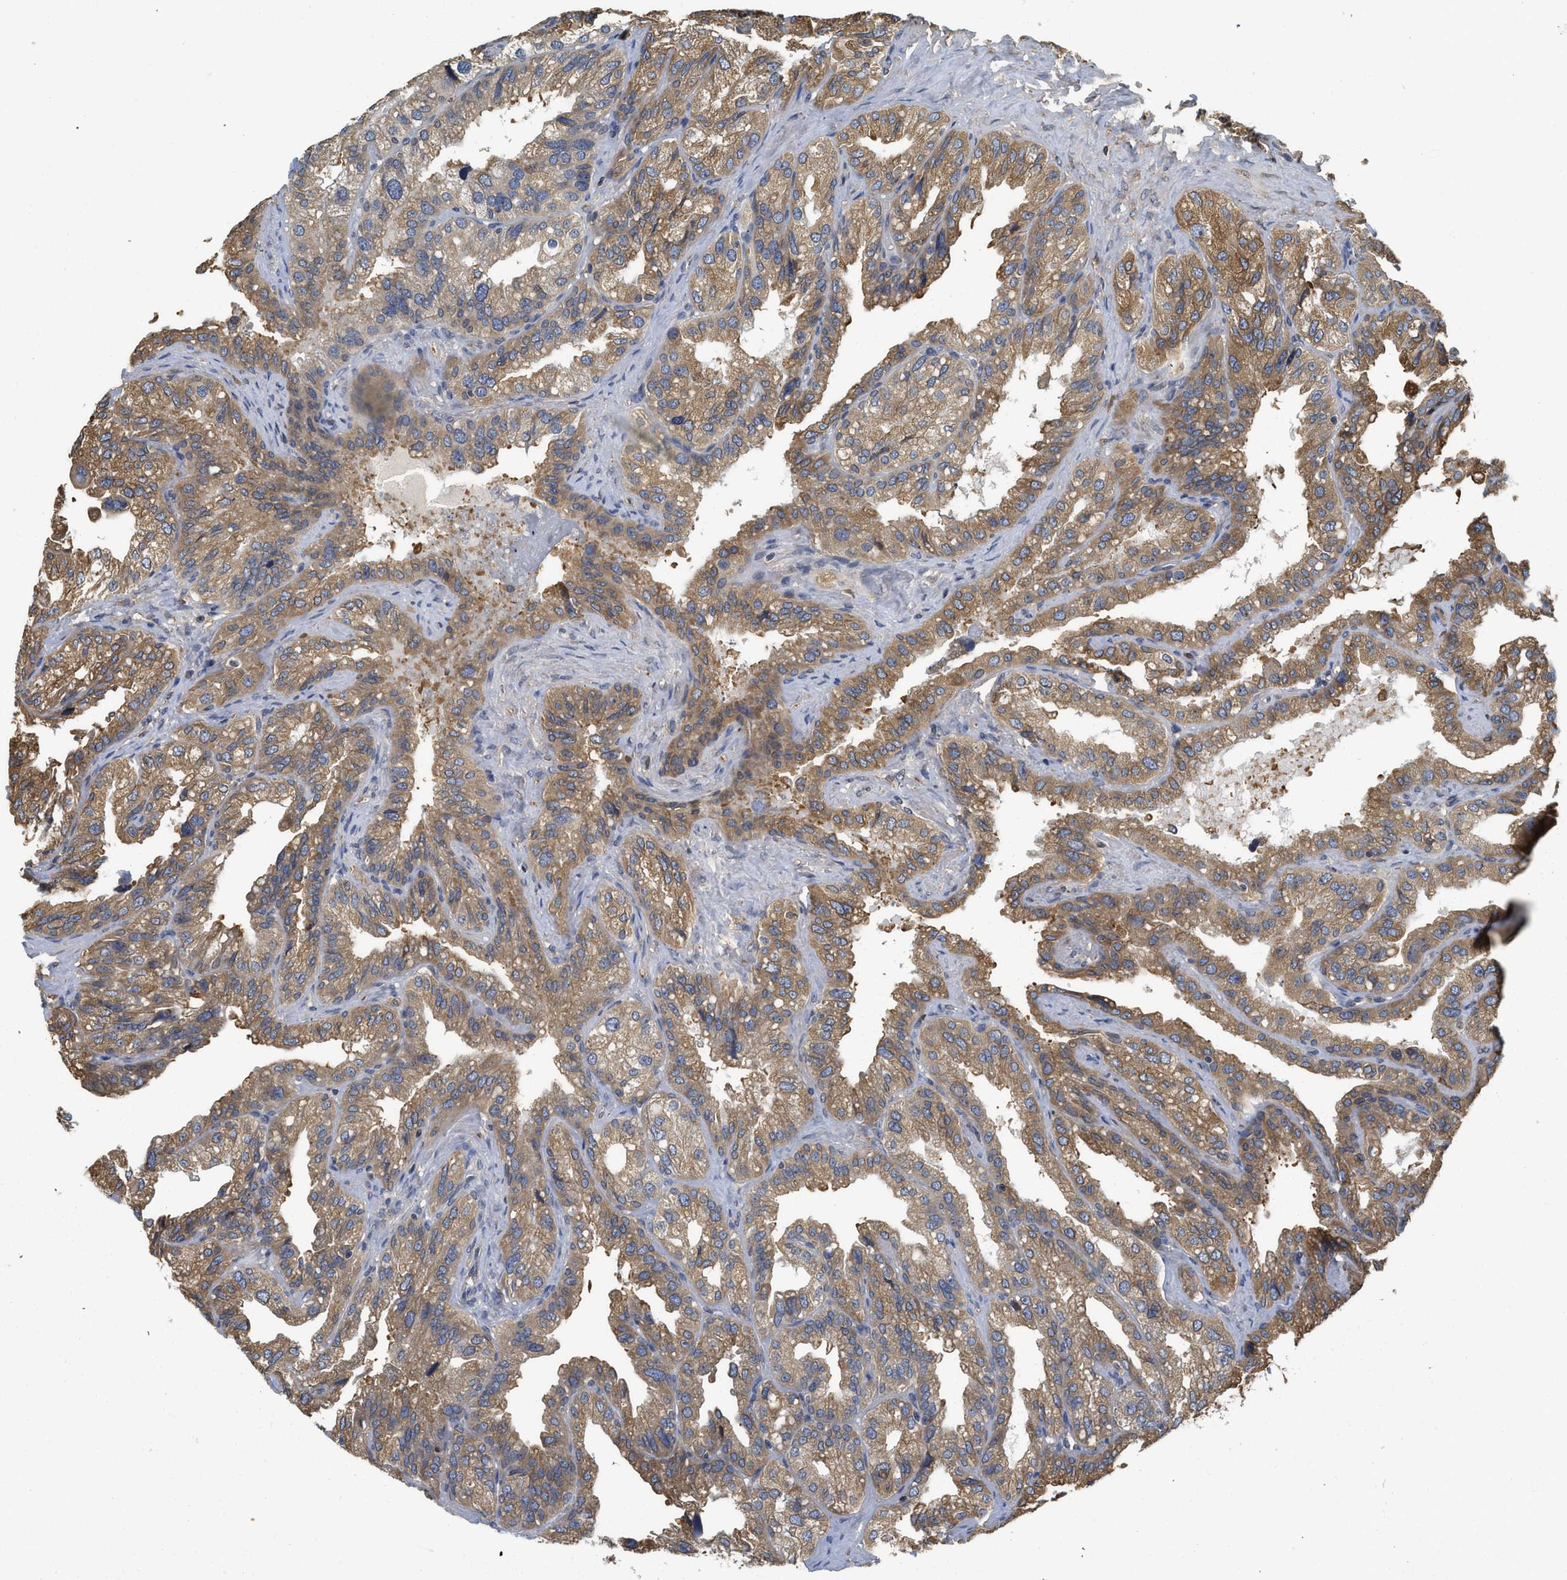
{"staining": {"intensity": "moderate", "quantity": ">75%", "location": "cytoplasmic/membranous"}, "tissue": "seminal vesicle", "cell_type": "Glandular cells", "image_type": "normal", "snomed": [{"axis": "morphology", "description": "Normal tissue, NOS"}, {"axis": "topography", "description": "Seminal veicle"}], "caption": "DAB (3,3'-diaminobenzidine) immunohistochemical staining of unremarkable seminal vesicle displays moderate cytoplasmic/membranous protein expression in about >75% of glandular cells.", "gene": "BCAP31", "patient": {"sex": "male", "age": 68}}